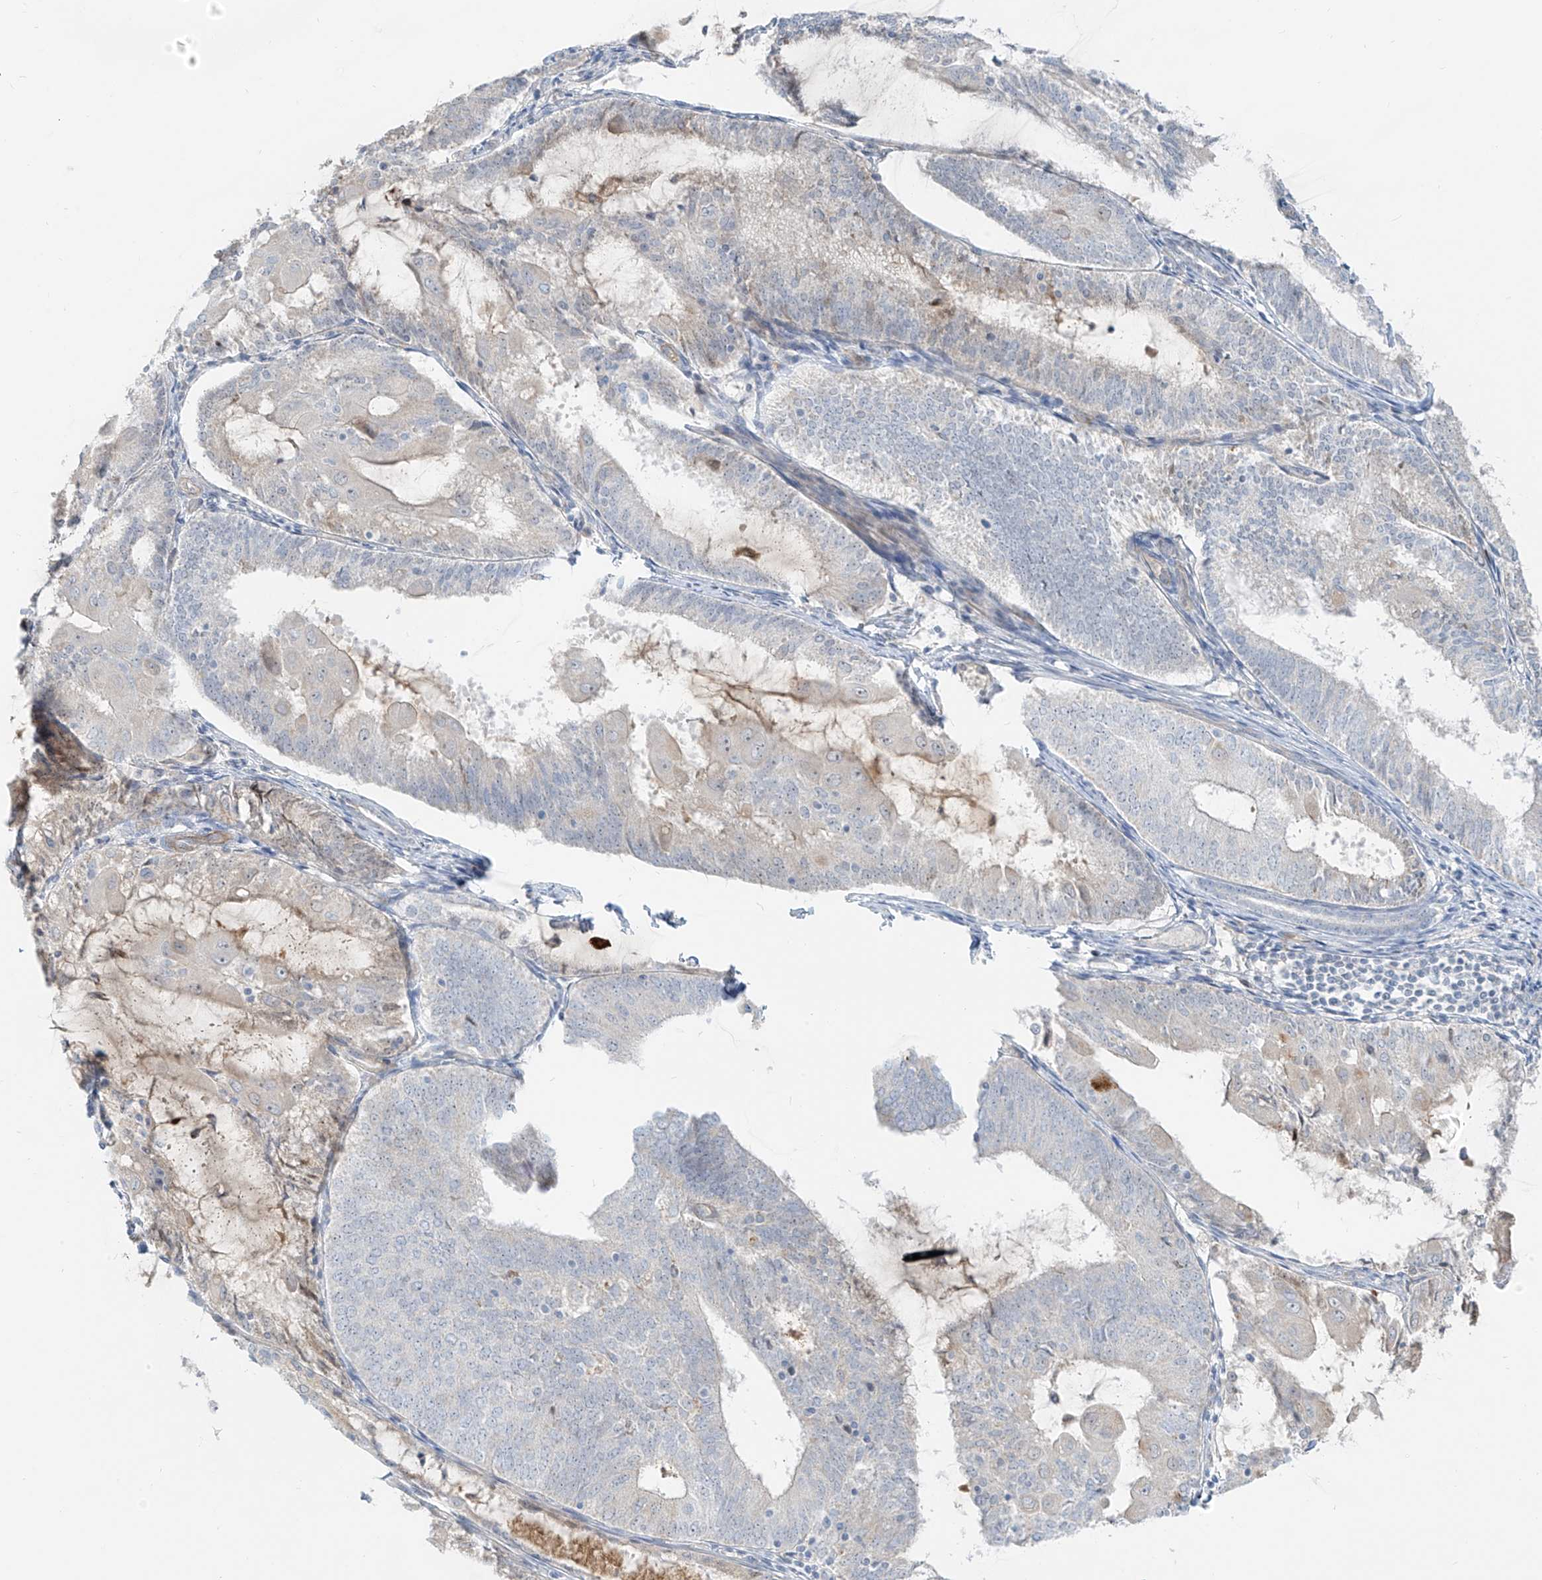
{"staining": {"intensity": "negative", "quantity": "none", "location": "none"}, "tissue": "endometrial cancer", "cell_type": "Tumor cells", "image_type": "cancer", "snomed": [{"axis": "morphology", "description": "Adenocarcinoma, NOS"}, {"axis": "topography", "description": "Endometrium"}], "caption": "The histopathology image shows no staining of tumor cells in endometrial cancer (adenocarcinoma). (DAB IHC, high magnification).", "gene": "C2orf42", "patient": {"sex": "female", "age": 81}}